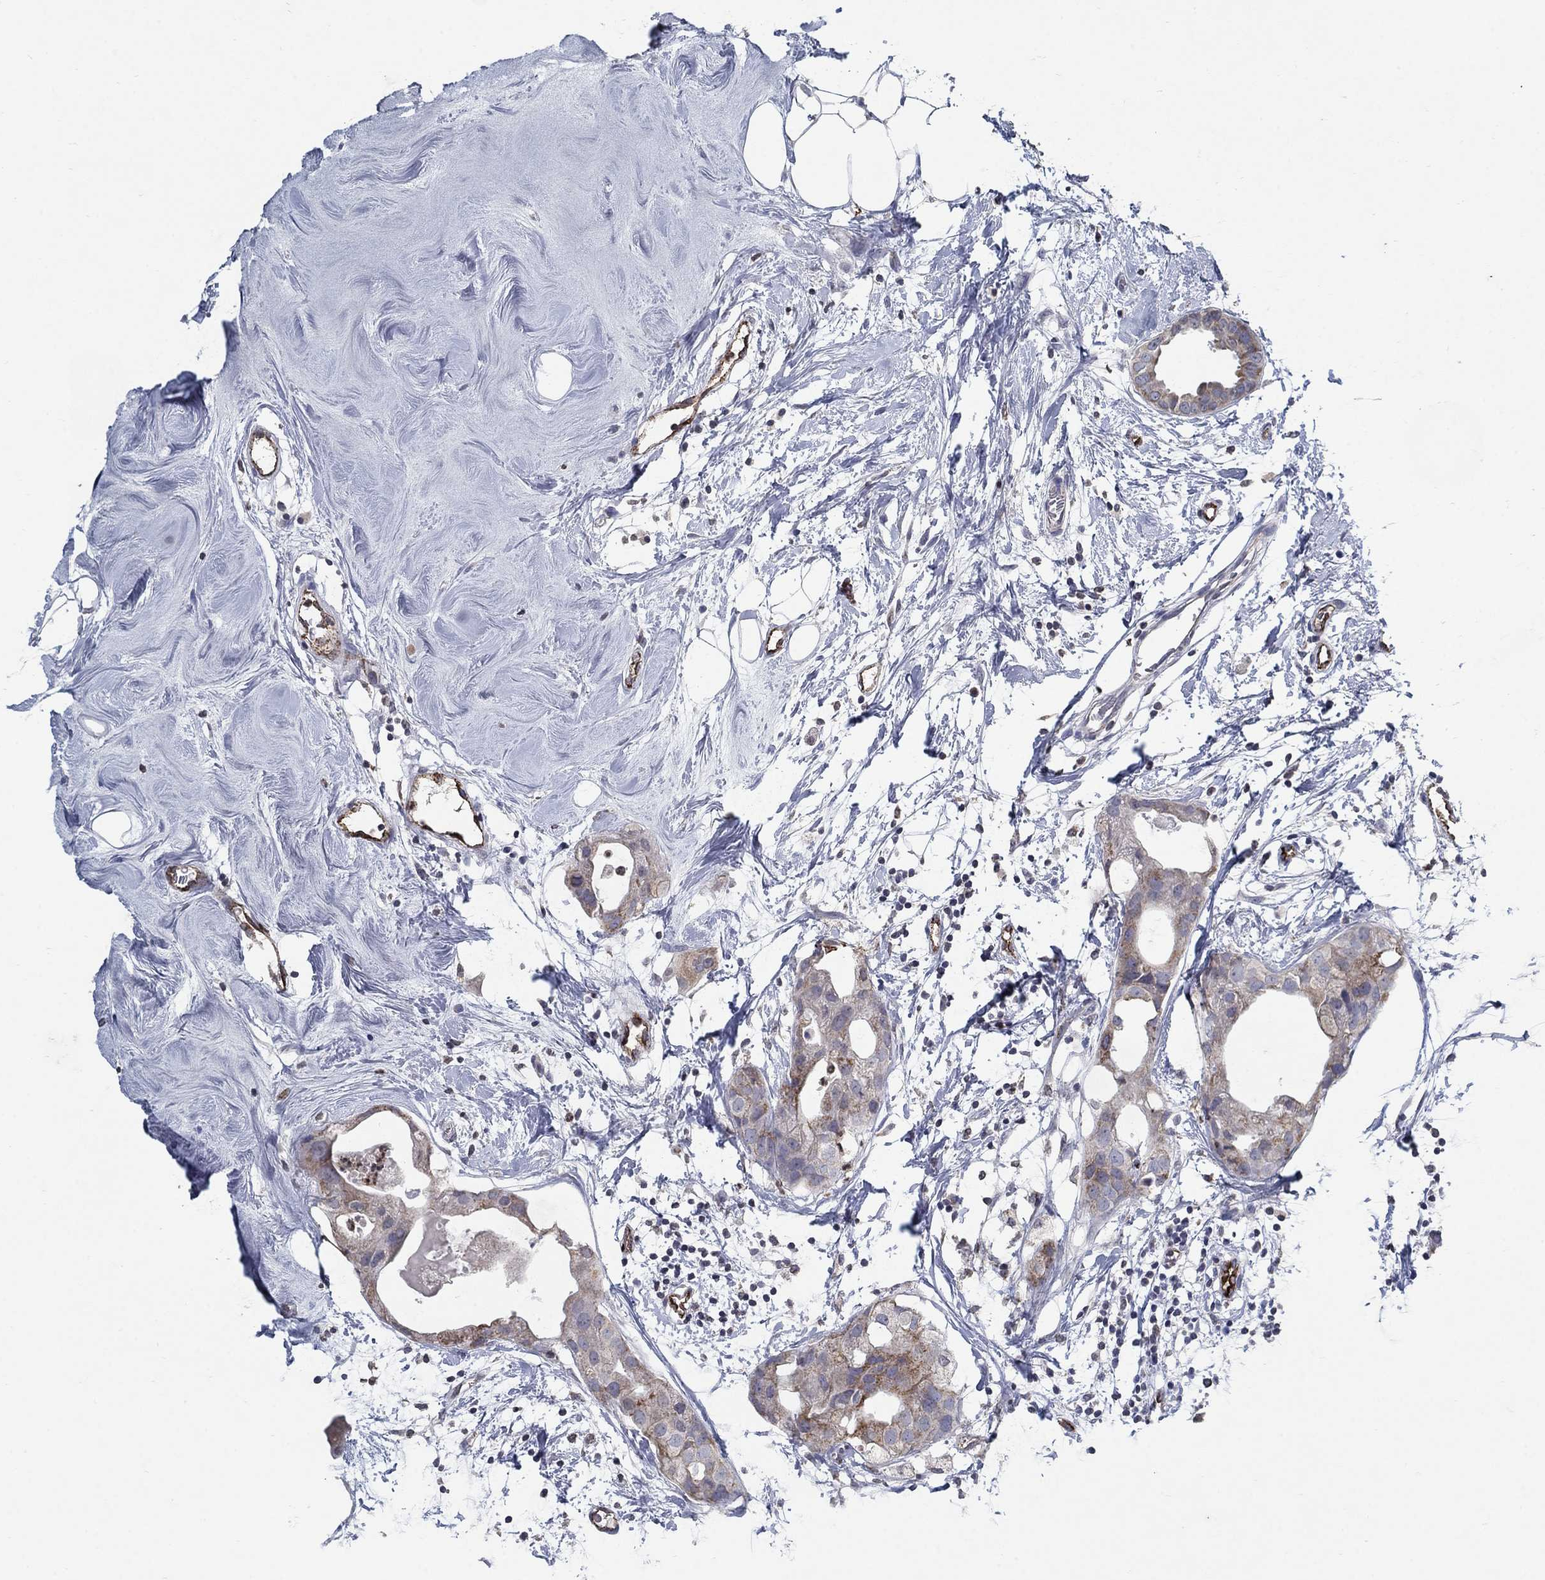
{"staining": {"intensity": "moderate", "quantity": "<25%", "location": "cytoplasmic/membranous"}, "tissue": "breast cancer", "cell_type": "Tumor cells", "image_type": "cancer", "snomed": [{"axis": "morphology", "description": "Normal tissue, NOS"}, {"axis": "morphology", "description": "Duct carcinoma"}, {"axis": "topography", "description": "Breast"}], "caption": "A micrograph of human breast cancer stained for a protein reveals moderate cytoplasmic/membranous brown staining in tumor cells. (Stains: DAB in brown, nuclei in blue, Microscopy: brightfield microscopy at high magnification).", "gene": "TINAG", "patient": {"sex": "female", "age": 40}}